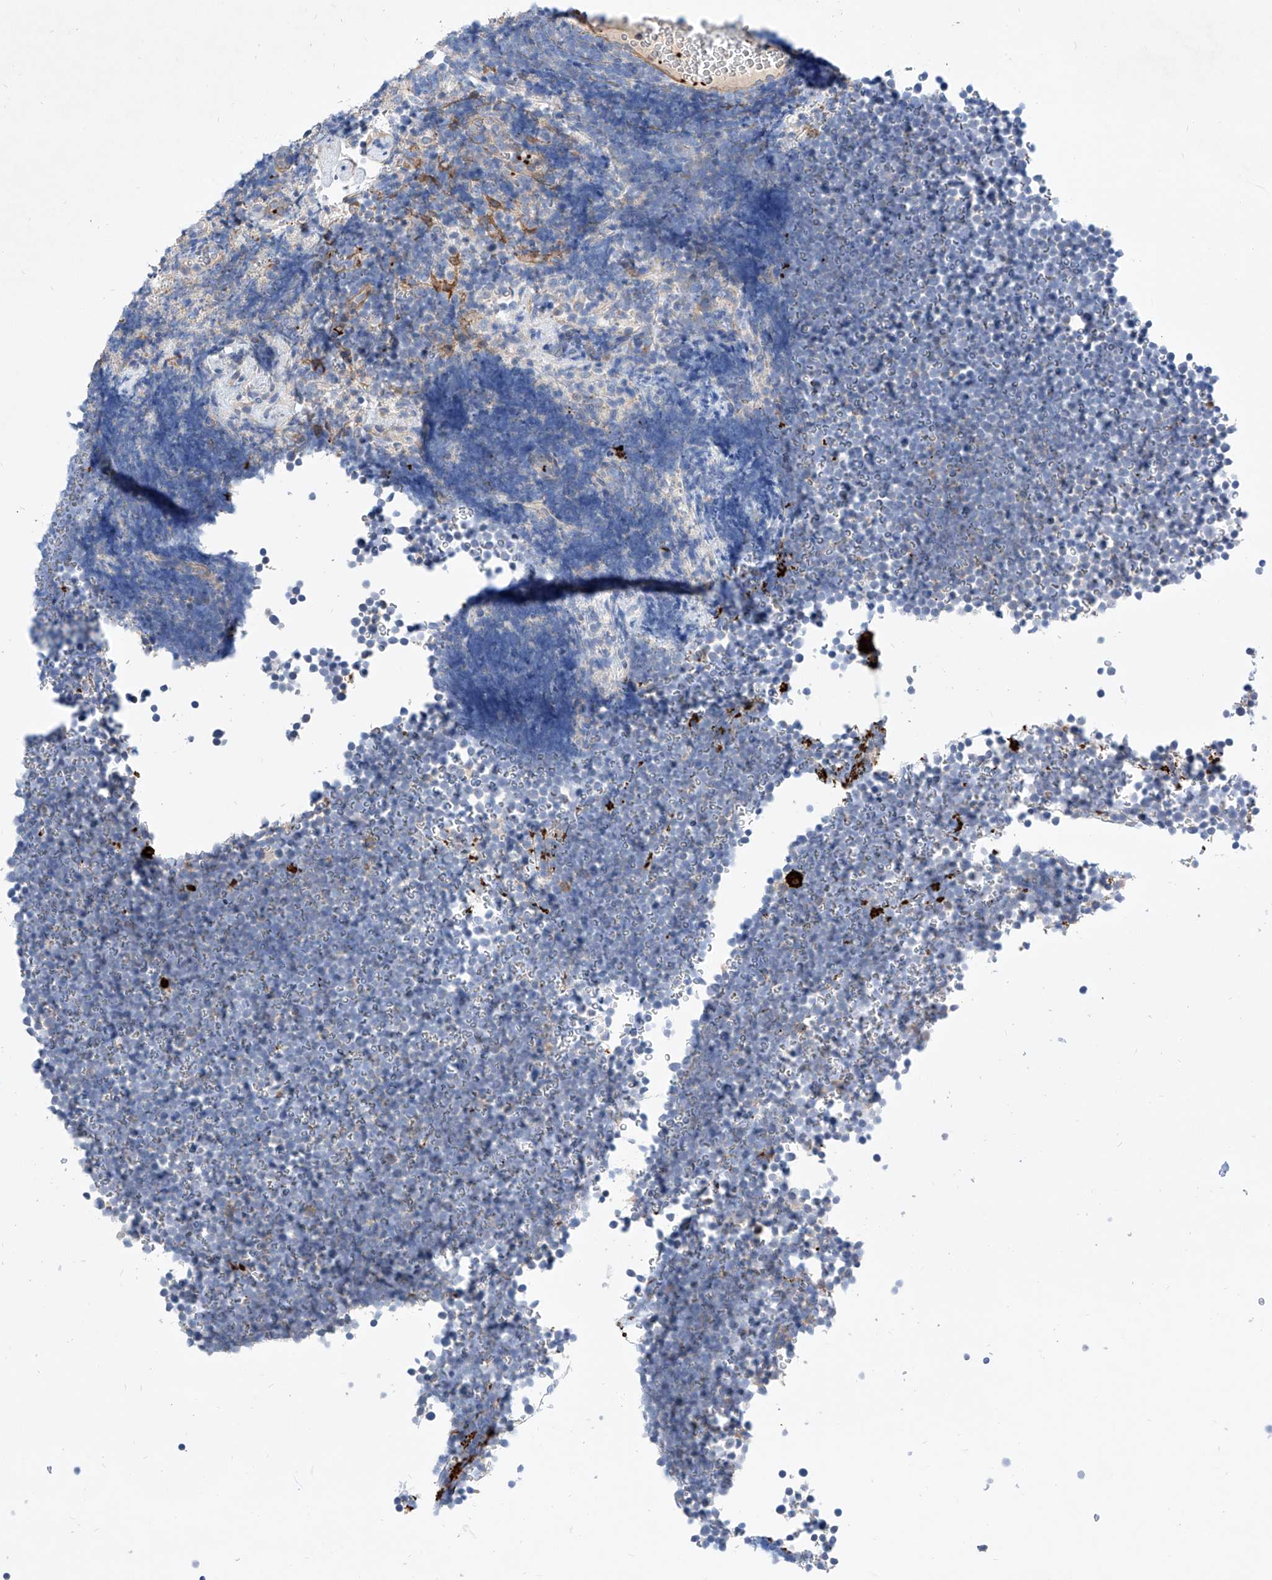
{"staining": {"intensity": "negative", "quantity": "none", "location": "none"}, "tissue": "lymphoma", "cell_type": "Tumor cells", "image_type": "cancer", "snomed": [{"axis": "morphology", "description": "Malignant lymphoma, non-Hodgkin's type, High grade"}, {"axis": "topography", "description": "Lymph node"}], "caption": "DAB (3,3'-diaminobenzidine) immunohistochemical staining of human malignant lymphoma, non-Hodgkin's type (high-grade) exhibits no significant expression in tumor cells.", "gene": "TAS2R60", "patient": {"sex": "male", "age": 13}}